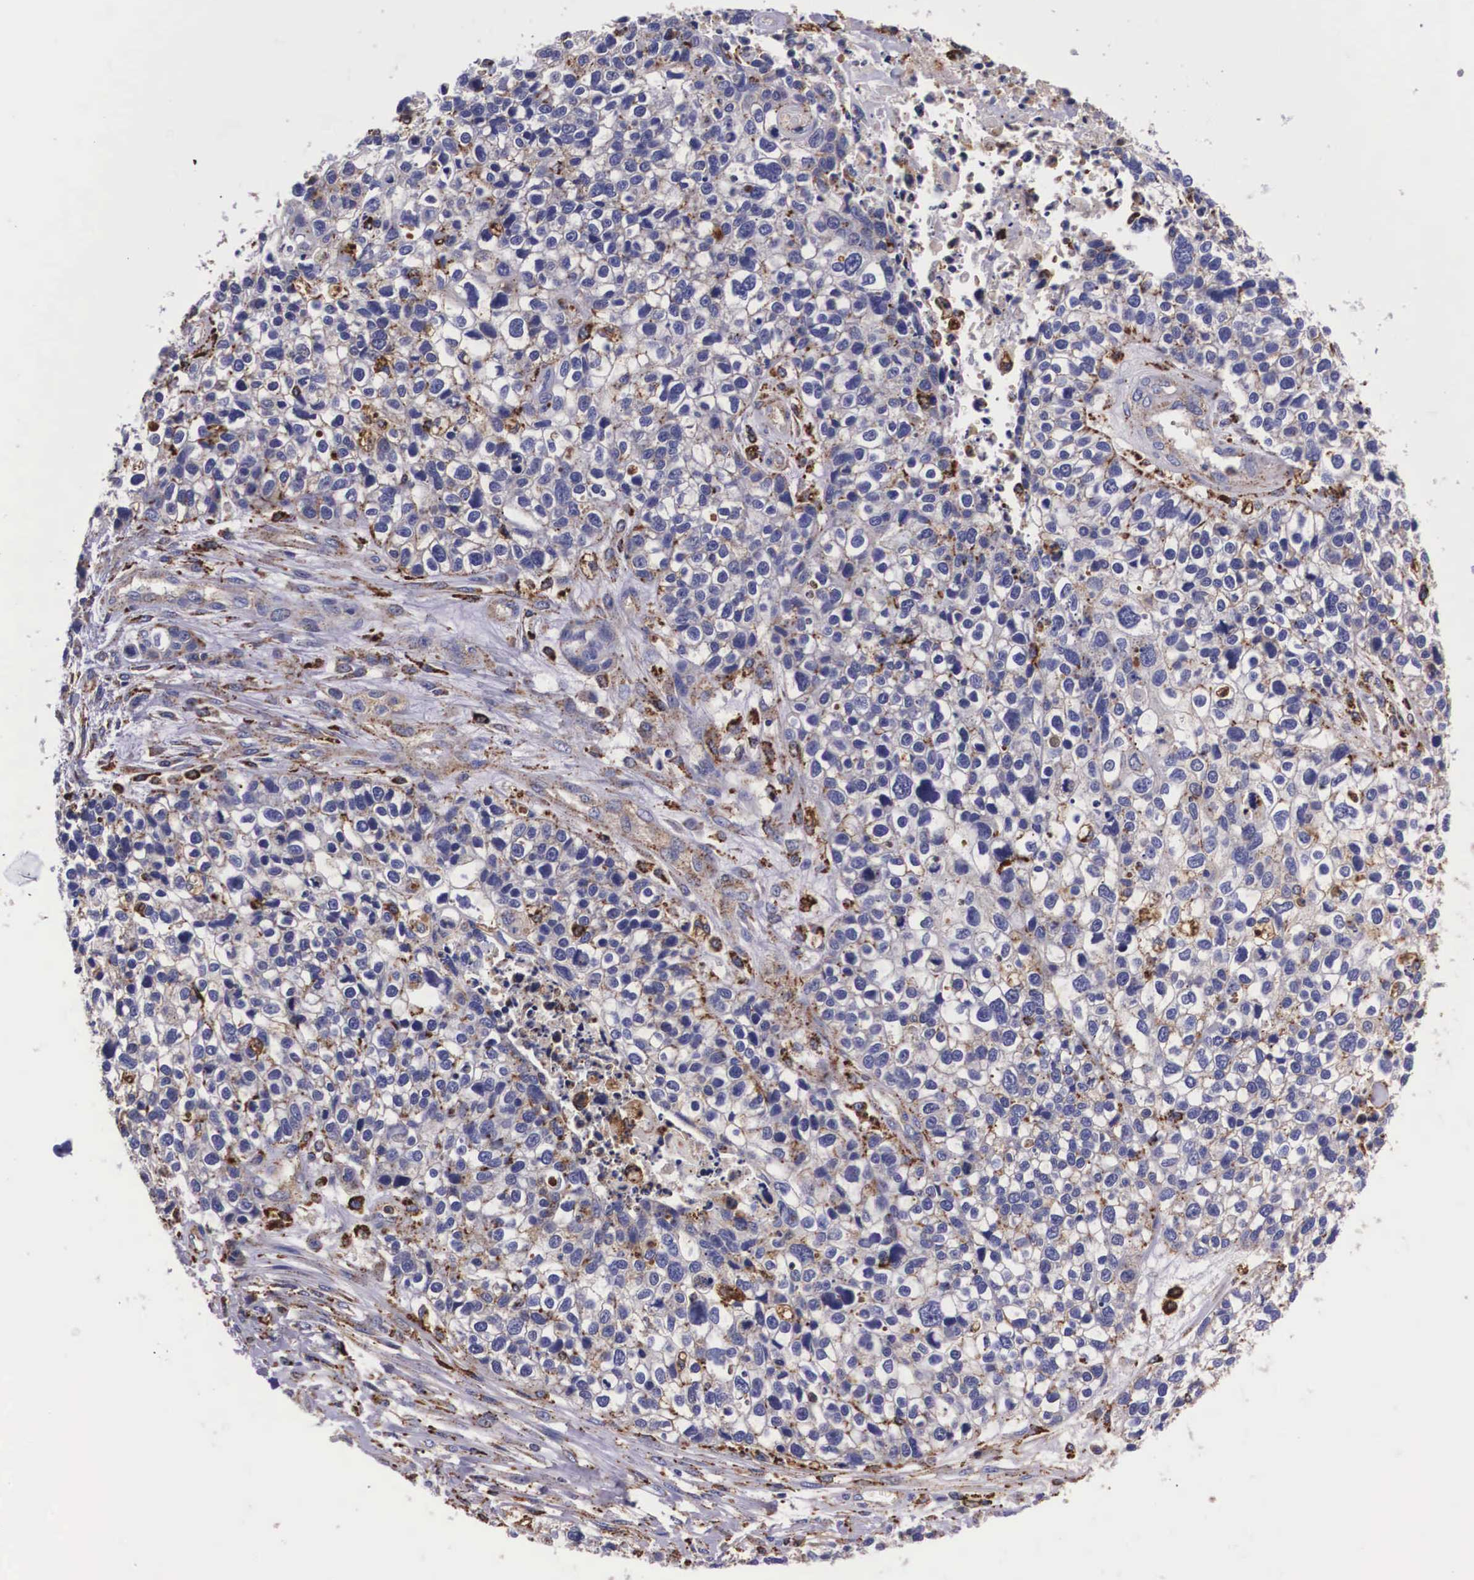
{"staining": {"intensity": "moderate", "quantity": "<25%", "location": "cytoplasmic/membranous"}, "tissue": "lung cancer", "cell_type": "Tumor cells", "image_type": "cancer", "snomed": [{"axis": "morphology", "description": "Squamous cell carcinoma, NOS"}, {"axis": "topography", "description": "Lymph node"}, {"axis": "topography", "description": "Lung"}], "caption": "Tumor cells display low levels of moderate cytoplasmic/membranous positivity in about <25% of cells in human squamous cell carcinoma (lung).", "gene": "NAGA", "patient": {"sex": "male", "age": 74}}